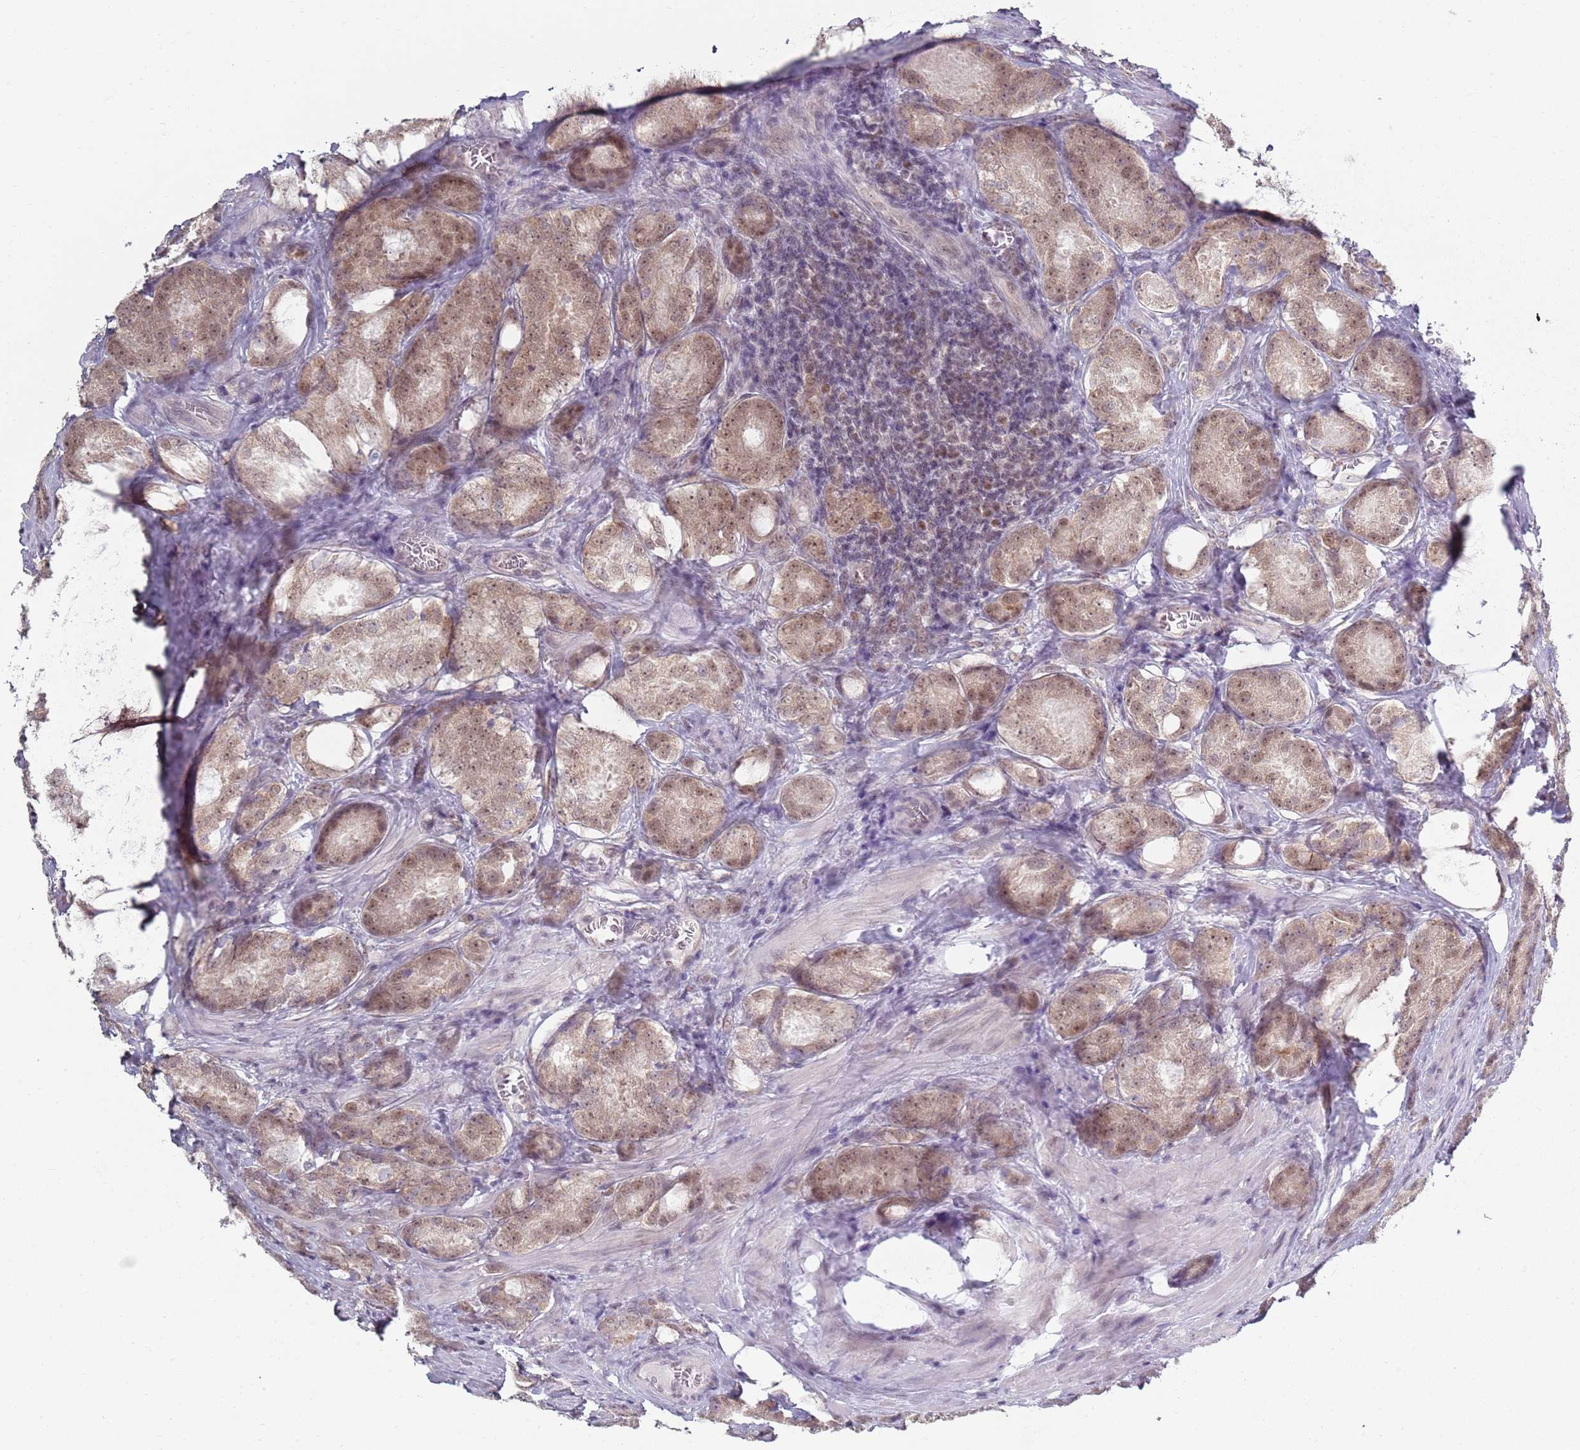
{"staining": {"intensity": "moderate", "quantity": ">75%", "location": "cytoplasmic/membranous,nuclear"}, "tissue": "prostate cancer", "cell_type": "Tumor cells", "image_type": "cancer", "snomed": [{"axis": "morphology", "description": "Adenocarcinoma, Low grade"}, {"axis": "topography", "description": "Prostate"}], "caption": "An immunohistochemistry (IHC) photomicrograph of tumor tissue is shown. Protein staining in brown labels moderate cytoplasmic/membranous and nuclear positivity in prostate cancer (adenocarcinoma (low-grade)) within tumor cells.", "gene": "SMARCAL1", "patient": {"sex": "male", "age": 68}}